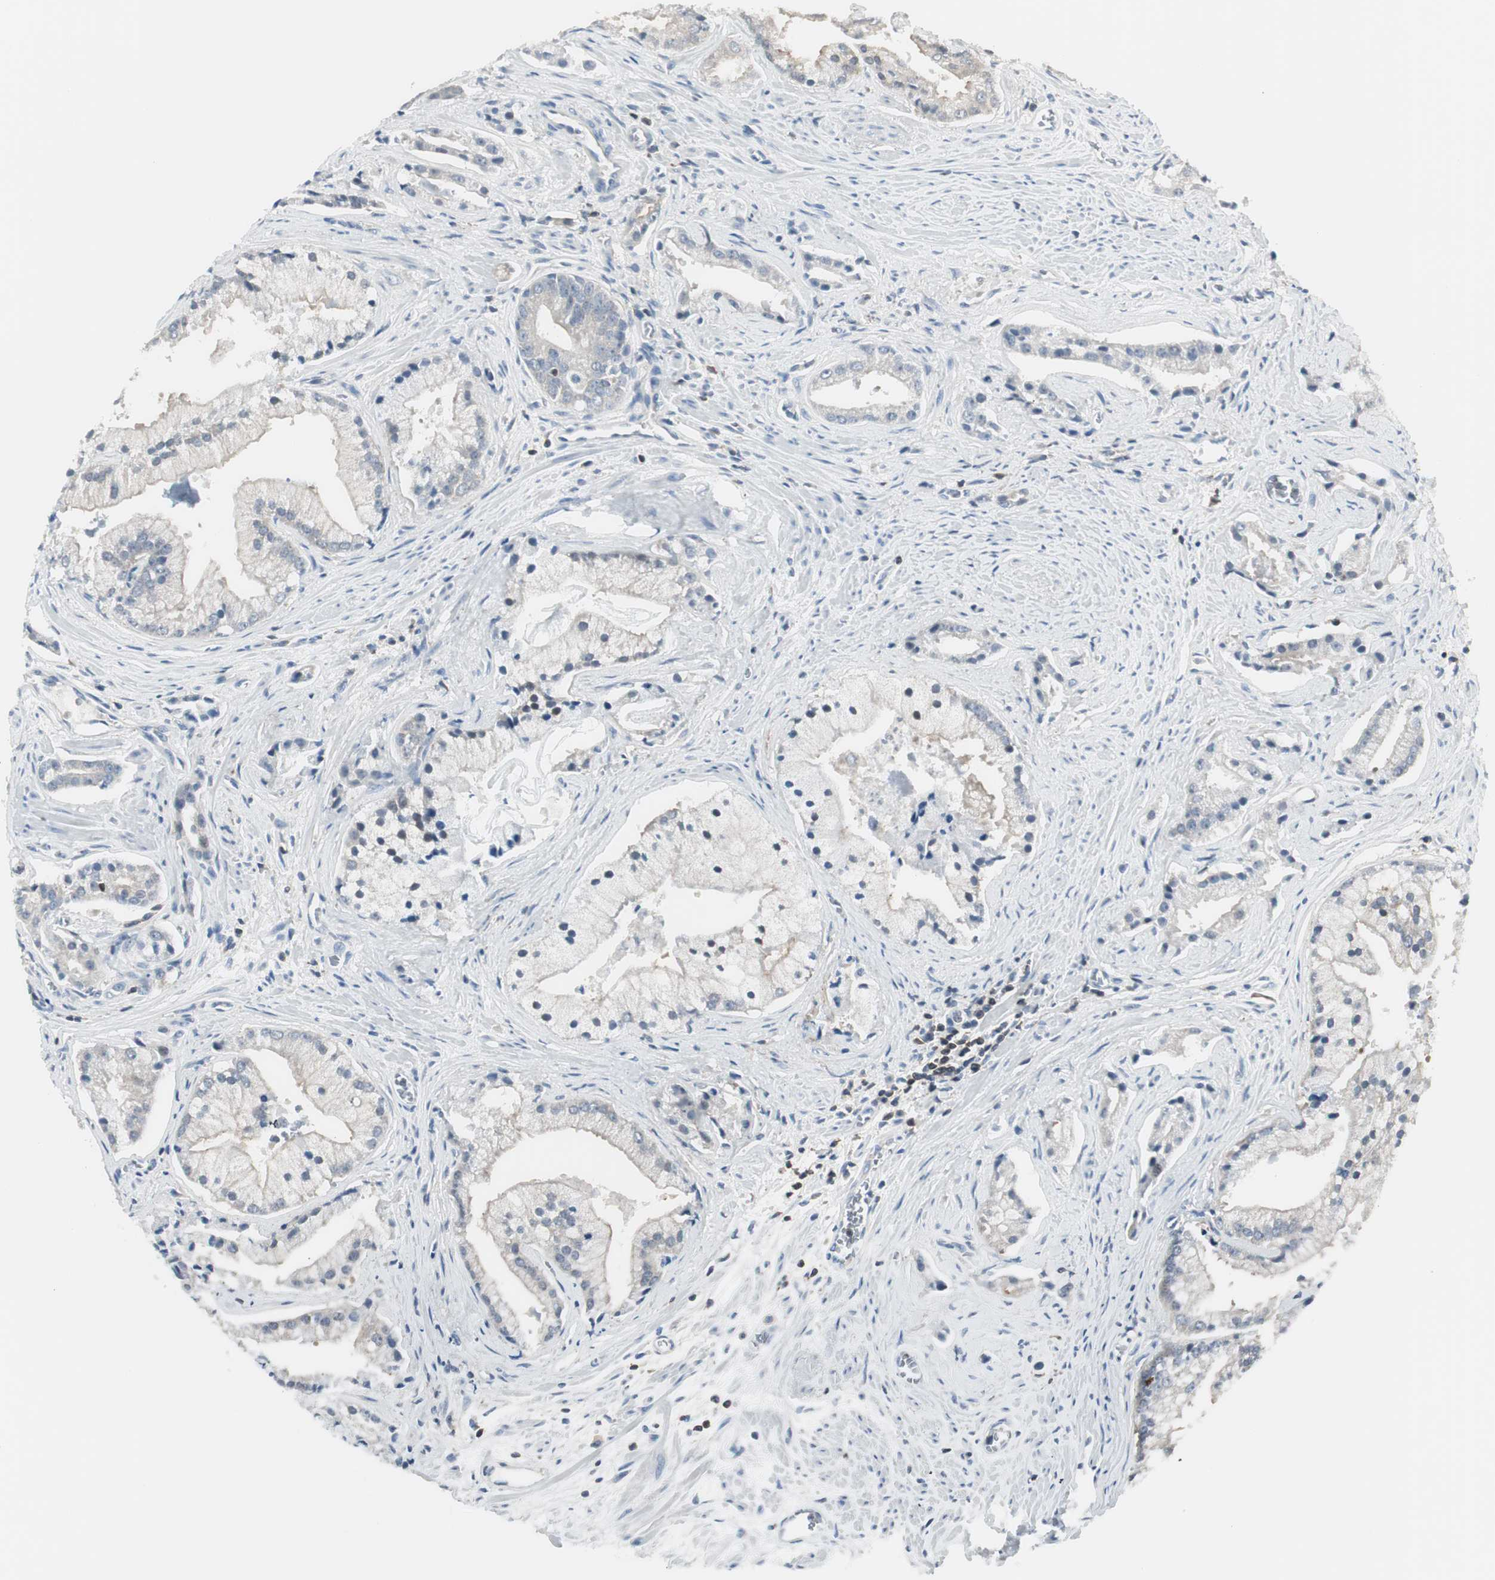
{"staining": {"intensity": "negative", "quantity": "none", "location": "none"}, "tissue": "prostate cancer", "cell_type": "Tumor cells", "image_type": "cancer", "snomed": [{"axis": "morphology", "description": "Adenocarcinoma, High grade"}, {"axis": "topography", "description": "Prostate"}], "caption": "Image shows no protein expression in tumor cells of high-grade adenocarcinoma (prostate) tissue.", "gene": "SLC9A3R1", "patient": {"sex": "male", "age": 67}}